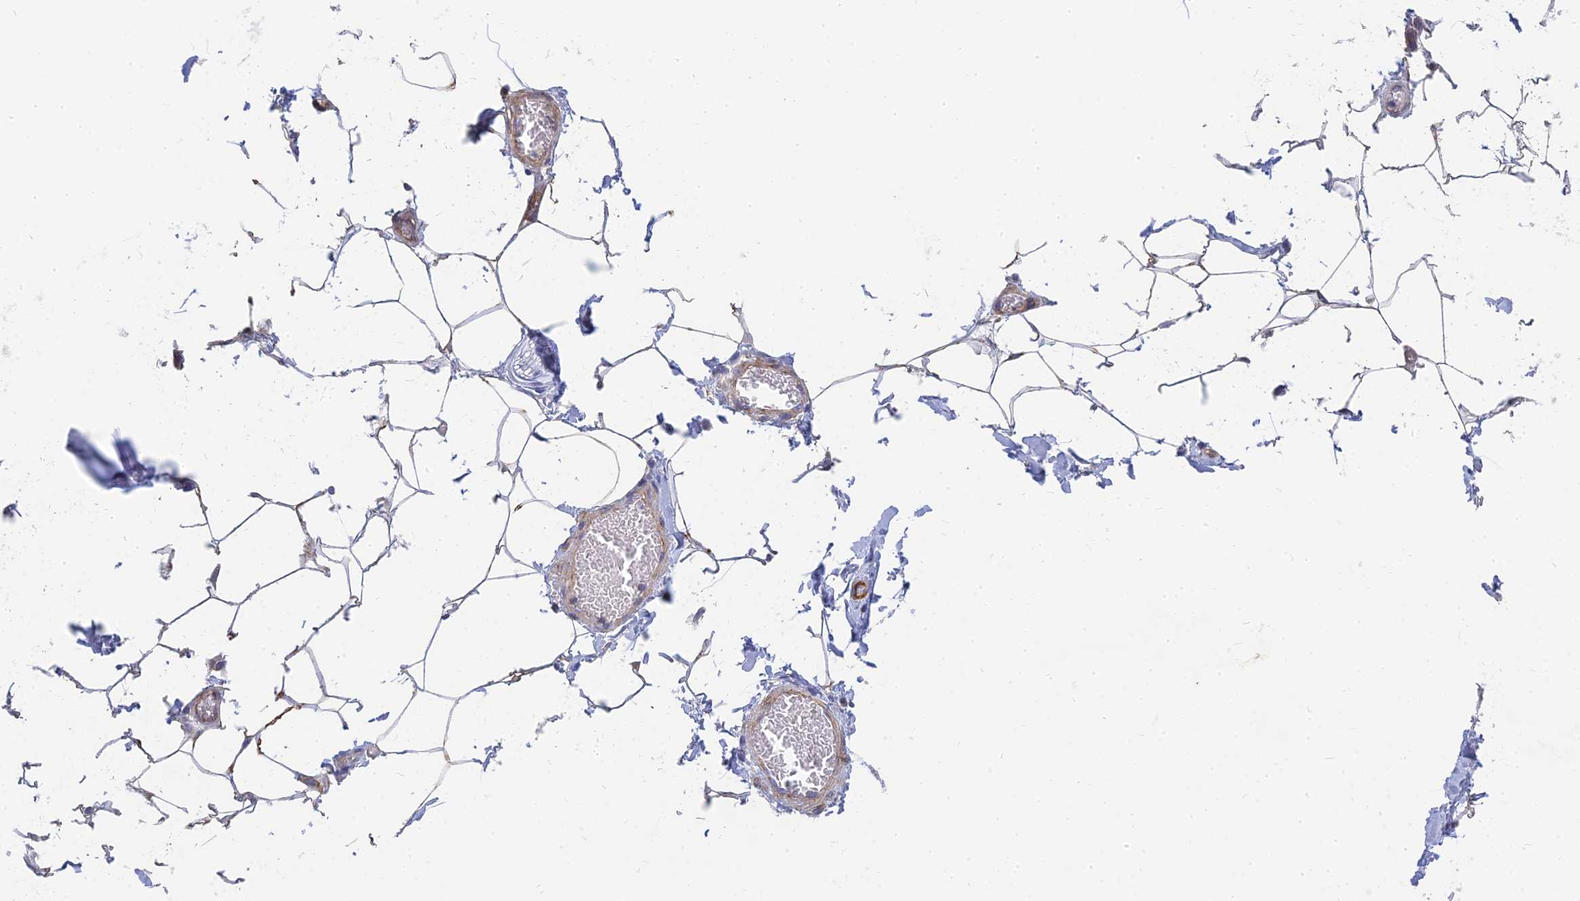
{"staining": {"intensity": "weak", "quantity": "25%-75%", "location": "cytoplasmic/membranous"}, "tissue": "adipose tissue", "cell_type": "Adipocytes", "image_type": "normal", "snomed": [{"axis": "morphology", "description": "Normal tissue, NOS"}, {"axis": "topography", "description": "Soft tissue"}, {"axis": "topography", "description": "Adipose tissue"}, {"axis": "topography", "description": "Vascular tissue"}, {"axis": "topography", "description": "Peripheral nerve tissue"}], "caption": "A low amount of weak cytoplasmic/membranous staining is appreciated in approximately 25%-75% of adipocytes in benign adipose tissue.", "gene": "MRPL15", "patient": {"sex": "male", "age": 46}}